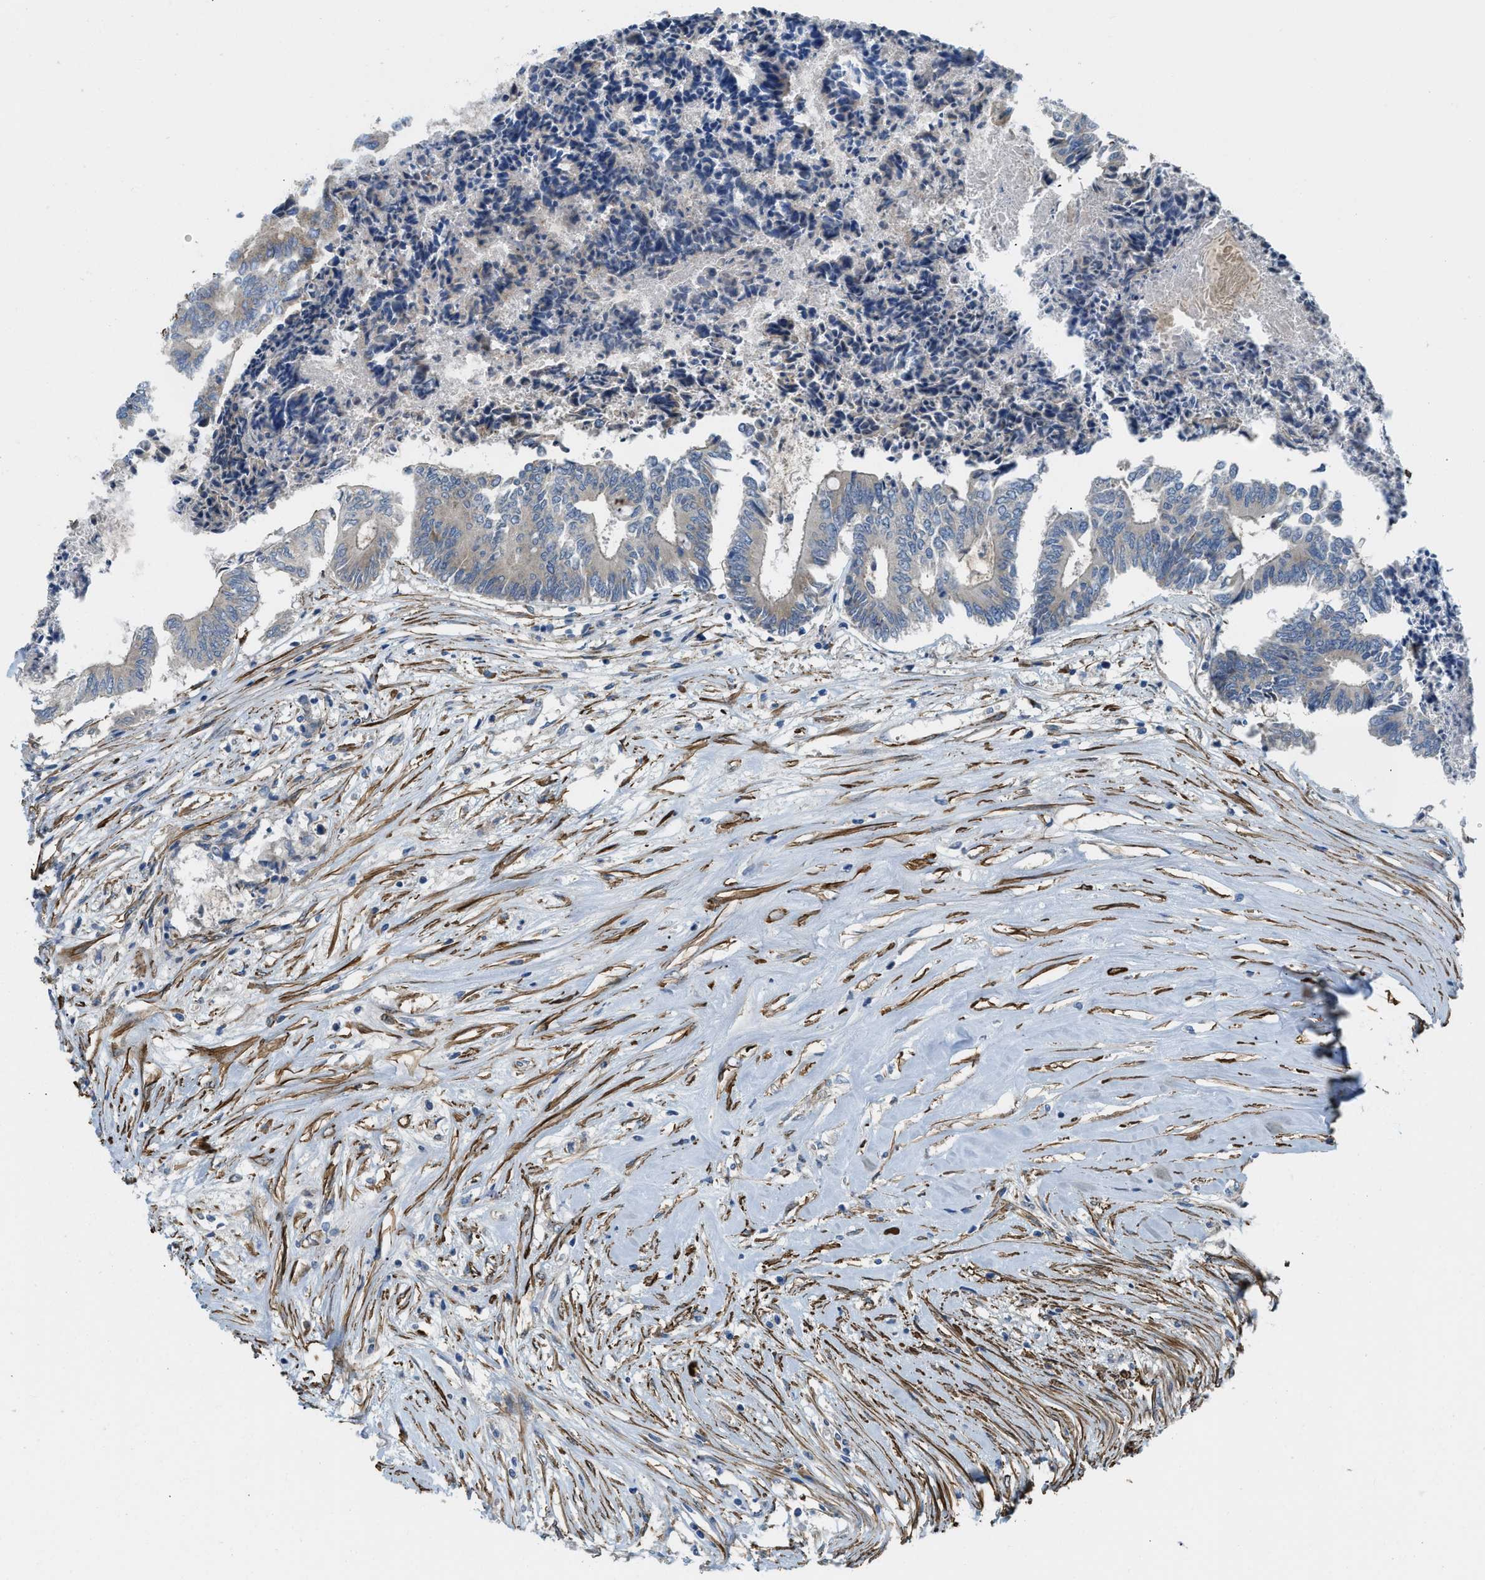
{"staining": {"intensity": "negative", "quantity": "none", "location": "none"}, "tissue": "colorectal cancer", "cell_type": "Tumor cells", "image_type": "cancer", "snomed": [{"axis": "morphology", "description": "Adenocarcinoma, NOS"}, {"axis": "topography", "description": "Rectum"}], "caption": "This is an immunohistochemistry micrograph of colorectal cancer (adenocarcinoma). There is no staining in tumor cells.", "gene": "BMPR1A", "patient": {"sex": "male", "age": 63}}